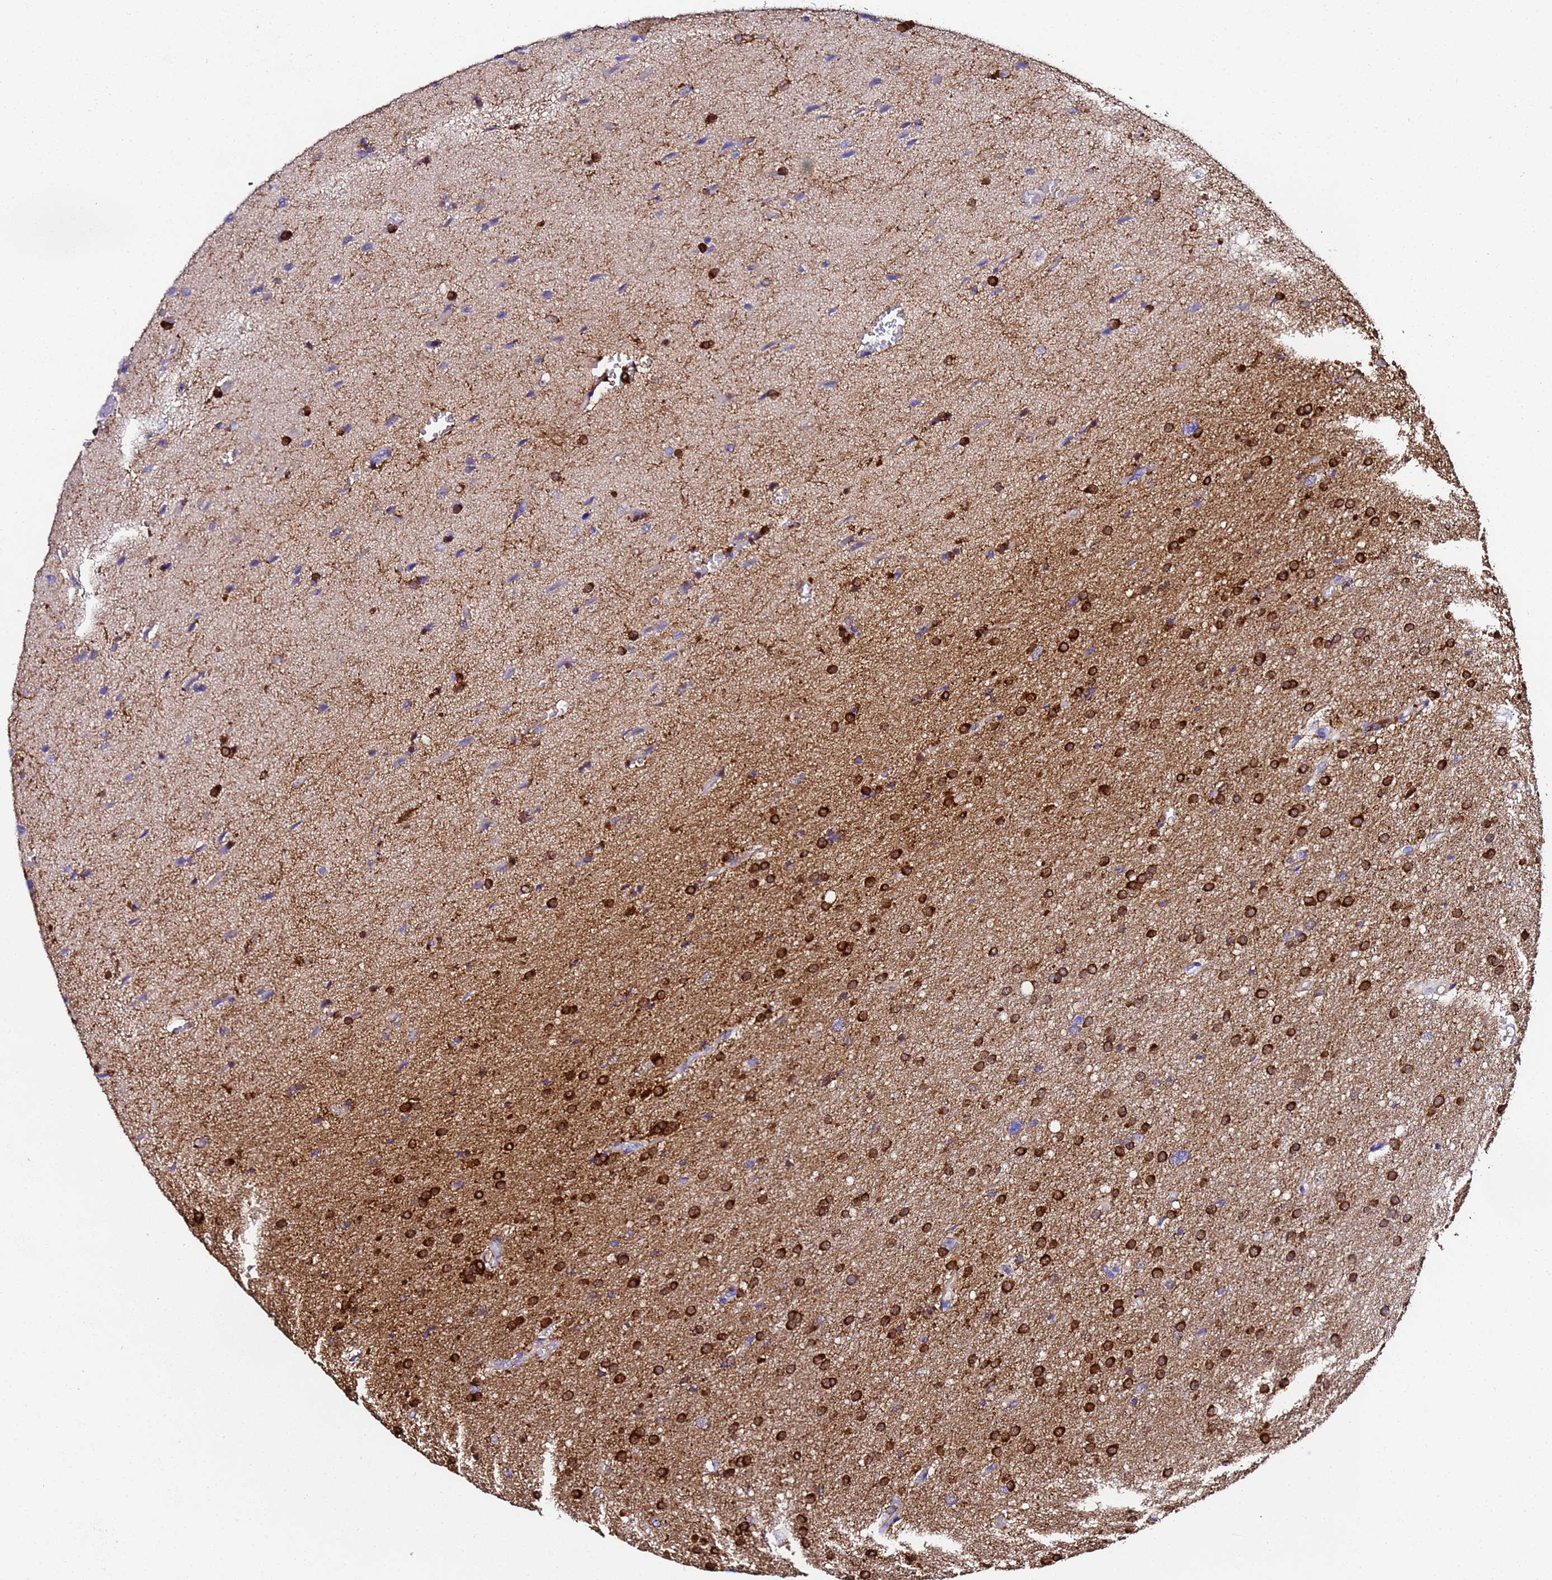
{"staining": {"intensity": "strong", "quantity": ">75%", "location": "cytoplasmic/membranous"}, "tissue": "glioma", "cell_type": "Tumor cells", "image_type": "cancer", "snomed": [{"axis": "morphology", "description": "Glioma, malignant, High grade"}, {"axis": "topography", "description": "Cerebral cortex"}], "caption": "Strong cytoplasmic/membranous expression is present in about >75% of tumor cells in glioma.", "gene": "FTL", "patient": {"sex": "female", "age": 36}}